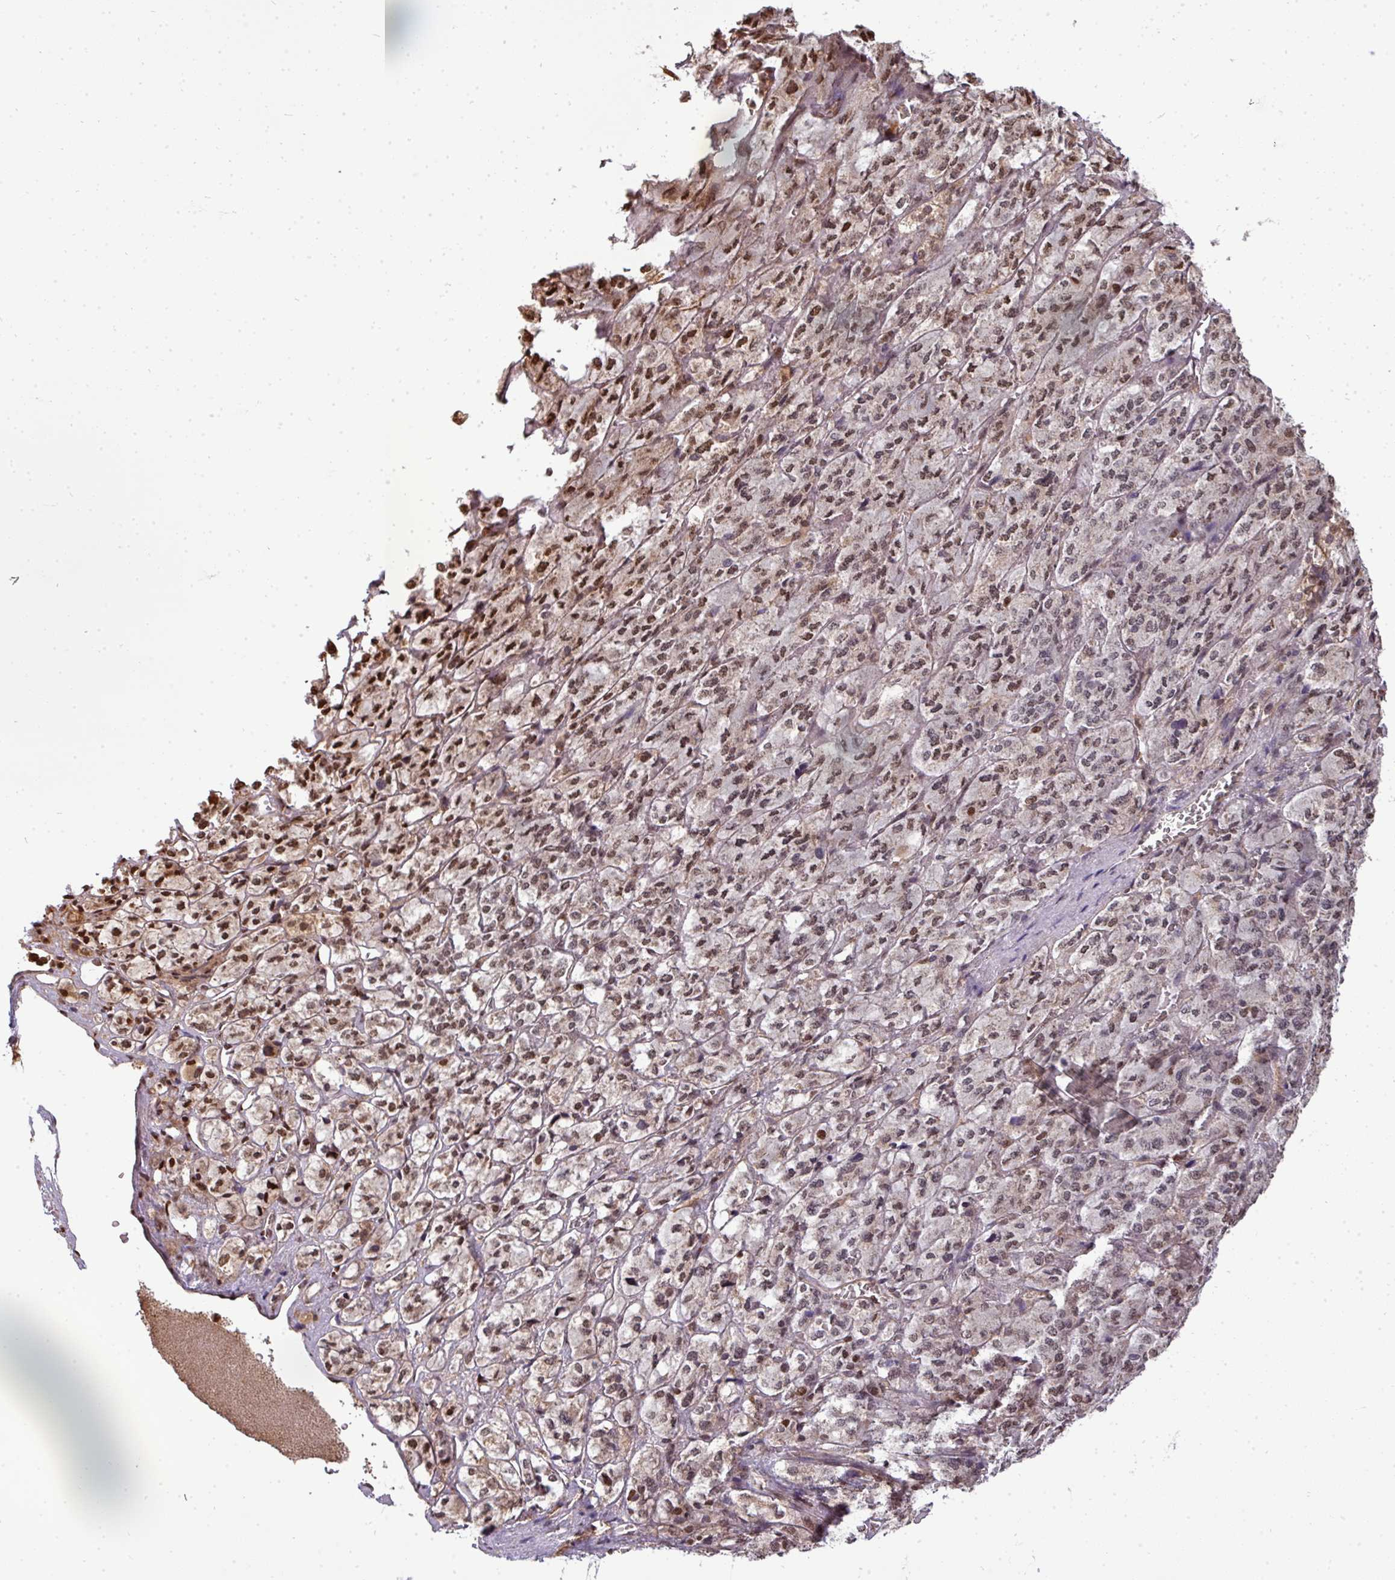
{"staining": {"intensity": "moderate", "quantity": ">75%", "location": "cytoplasmic/membranous,nuclear"}, "tissue": "adrenal gland", "cell_type": "Glandular cells", "image_type": "normal", "snomed": [{"axis": "morphology", "description": "Normal tissue, NOS"}, {"axis": "topography", "description": "Adrenal gland"}], "caption": "Immunohistochemical staining of benign human adrenal gland exhibits medium levels of moderate cytoplasmic/membranous,nuclear staining in approximately >75% of glandular cells.", "gene": "MAZ", "patient": {"sex": "female", "age": 41}}